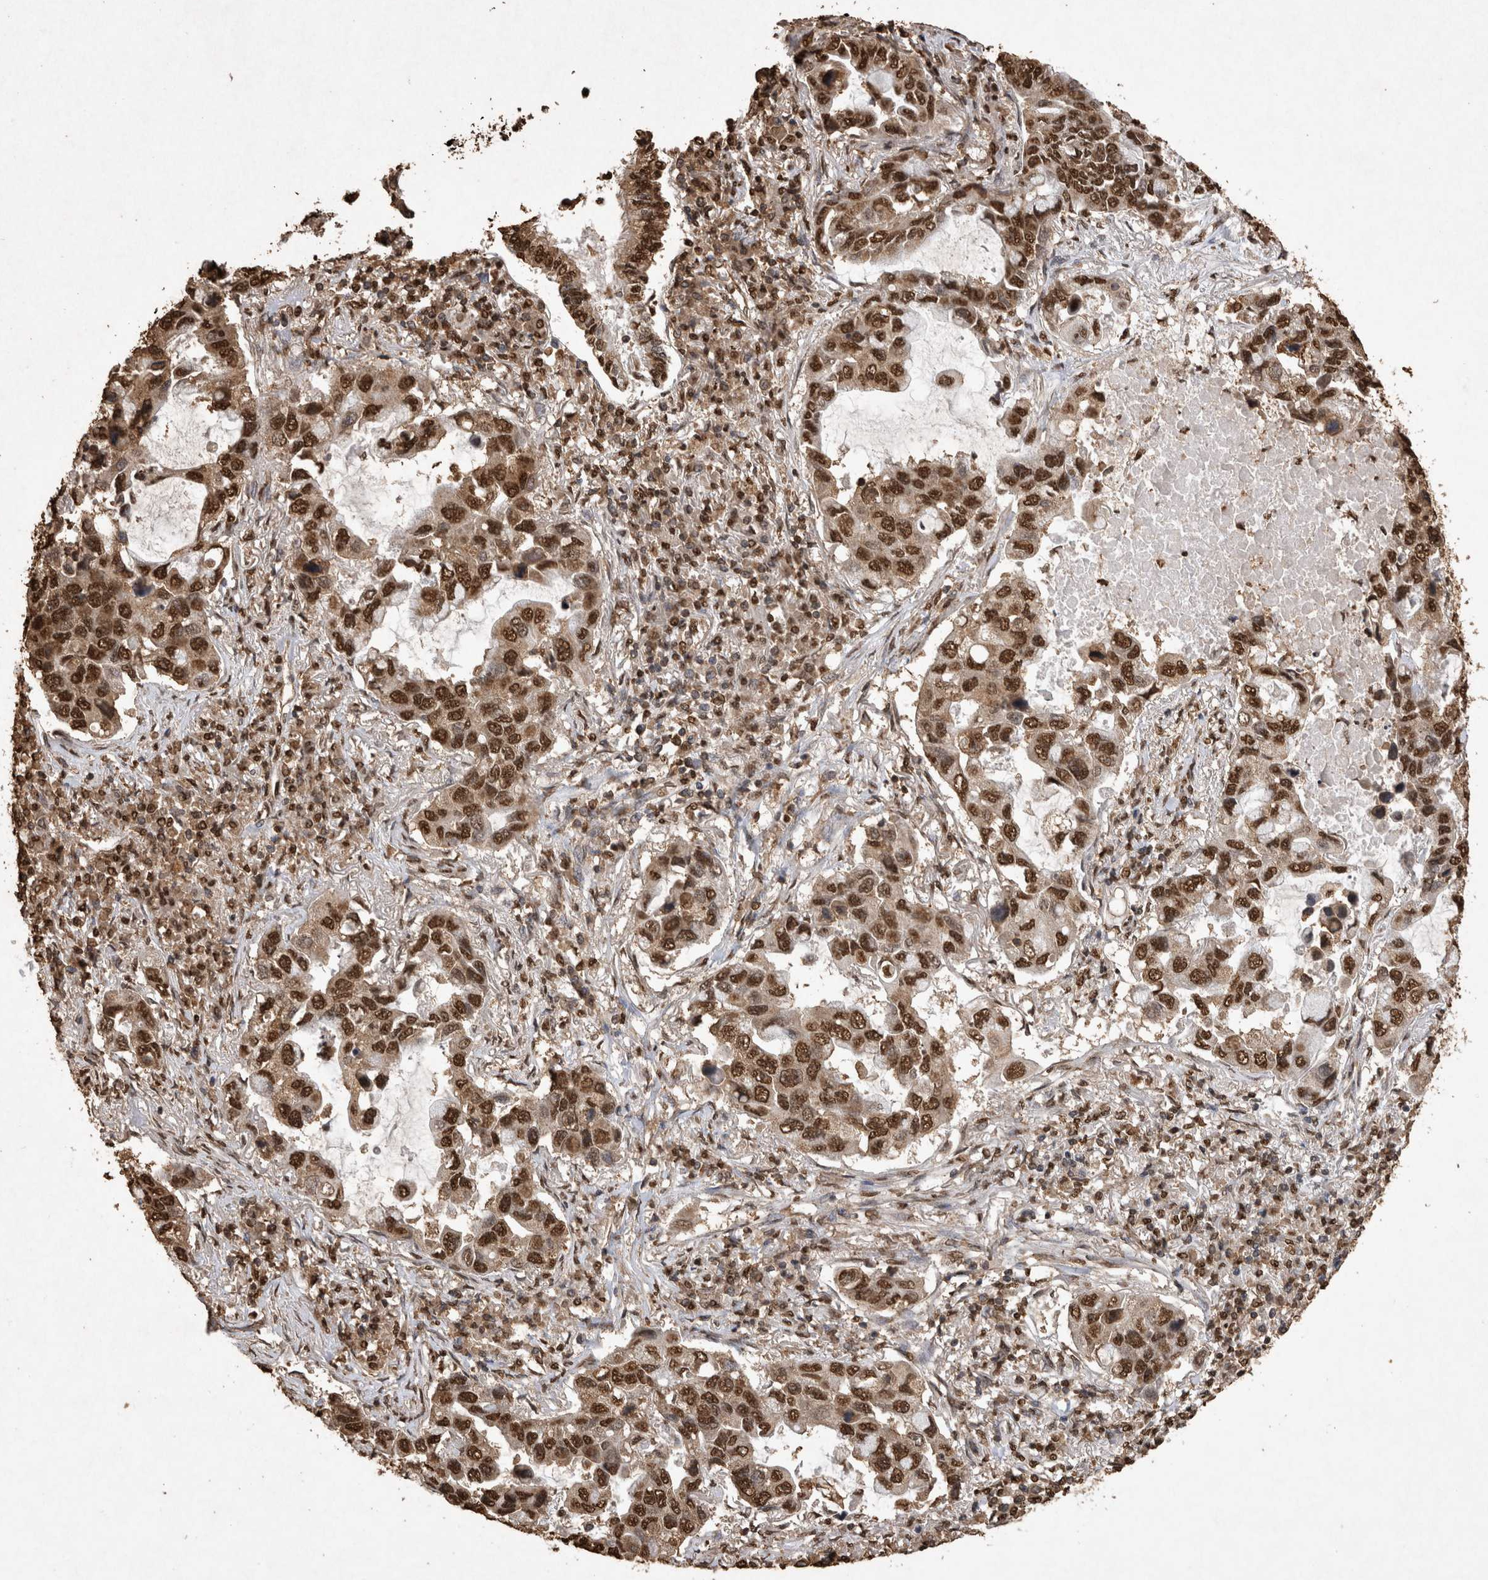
{"staining": {"intensity": "strong", "quantity": ">75%", "location": "nuclear"}, "tissue": "lung cancer", "cell_type": "Tumor cells", "image_type": "cancer", "snomed": [{"axis": "morphology", "description": "Adenocarcinoma, NOS"}, {"axis": "topography", "description": "Lung"}], "caption": "The immunohistochemical stain shows strong nuclear expression in tumor cells of lung adenocarcinoma tissue.", "gene": "OAS2", "patient": {"sex": "male", "age": 64}}